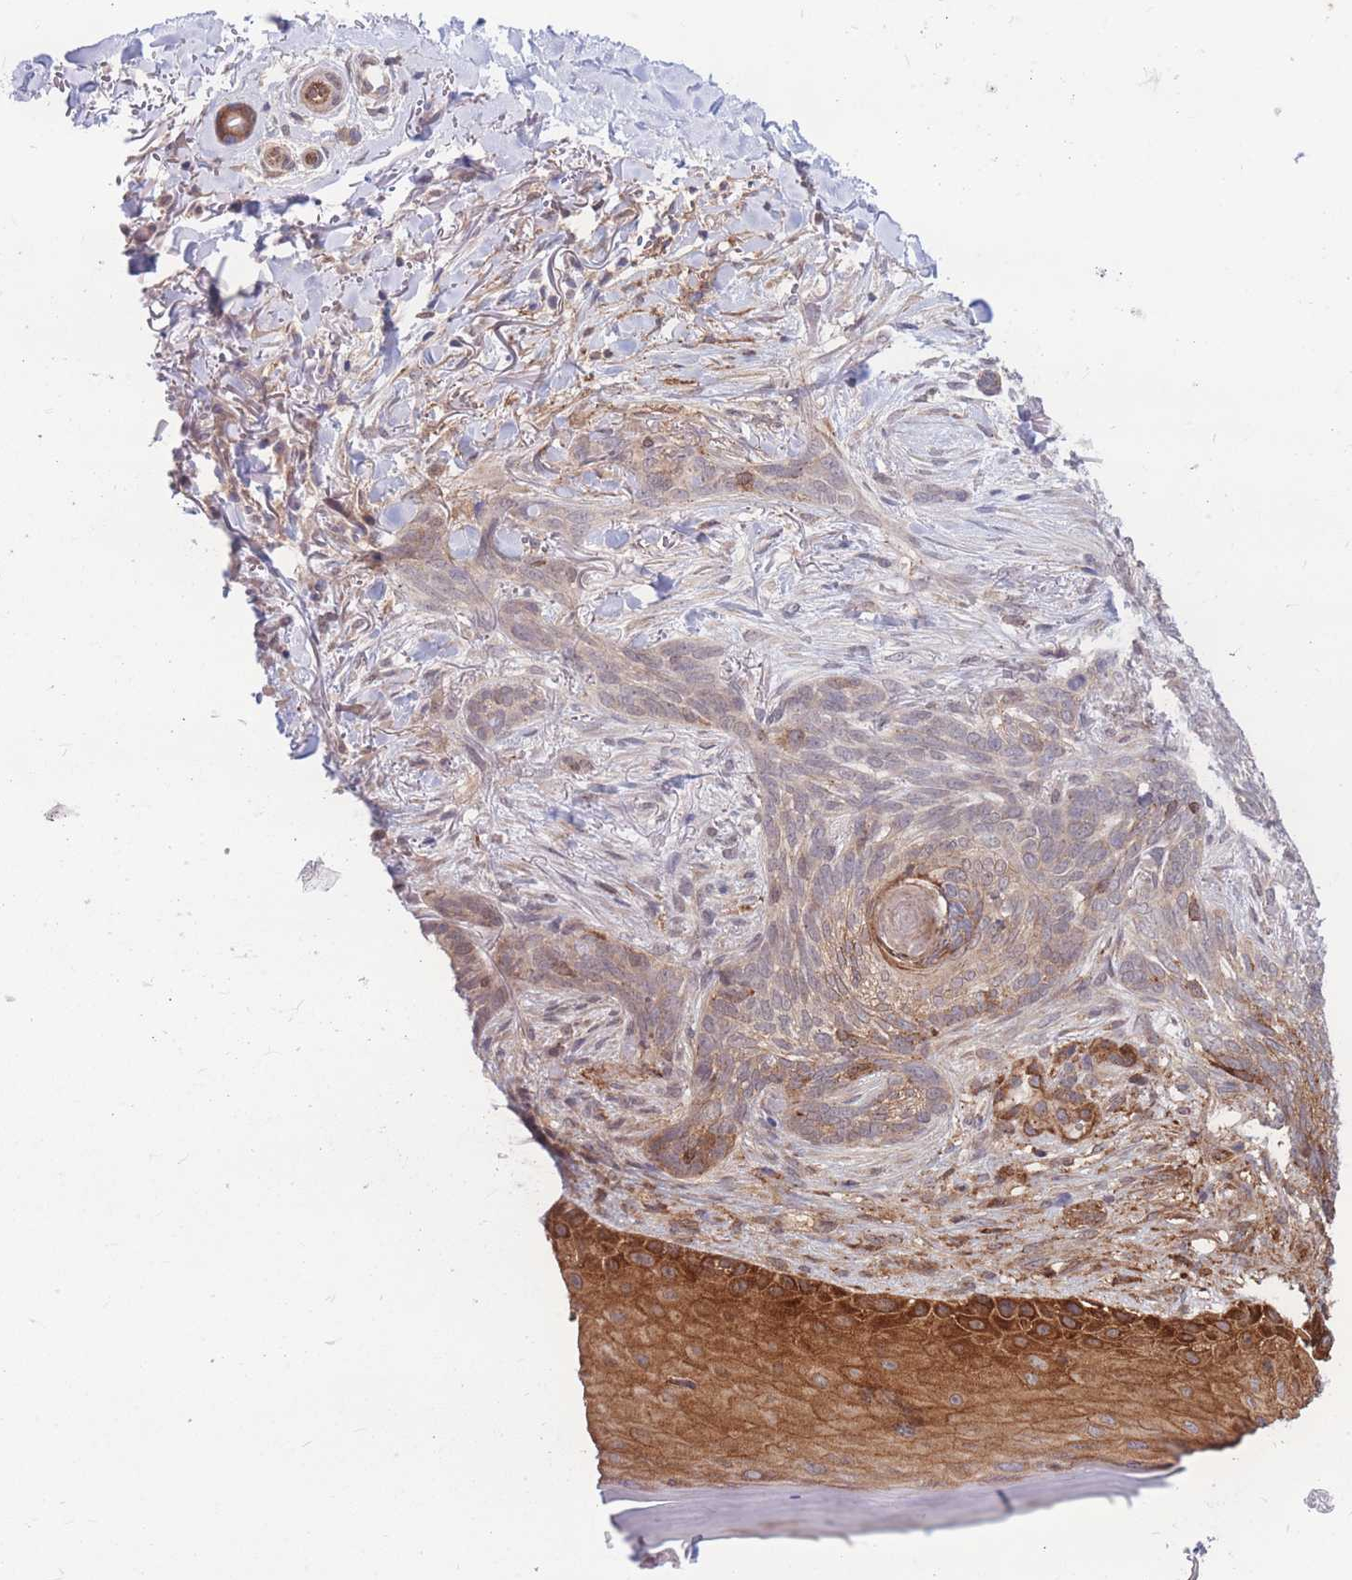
{"staining": {"intensity": "strong", "quantity": "25%-75%", "location": "cytoplasmic/membranous"}, "tissue": "skin cancer", "cell_type": "Tumor cells", "image_type": "cancer", "snomed": [{"axis": "morphology", "description": "Normal tissue, NOS"}, {"axis": "morphology", "description": "Basal cell carcinoma"}, {"axis": "topography", "description": "Skin"}], "caption": "Immunohistochemical staining of skin cancer shows high levels of strong cytoplasmic/membranous protein positivity in approximately 25%-75% of tumor cells.", "gene": "TCF20", "patient": {"sex": "female", "age": 67}}